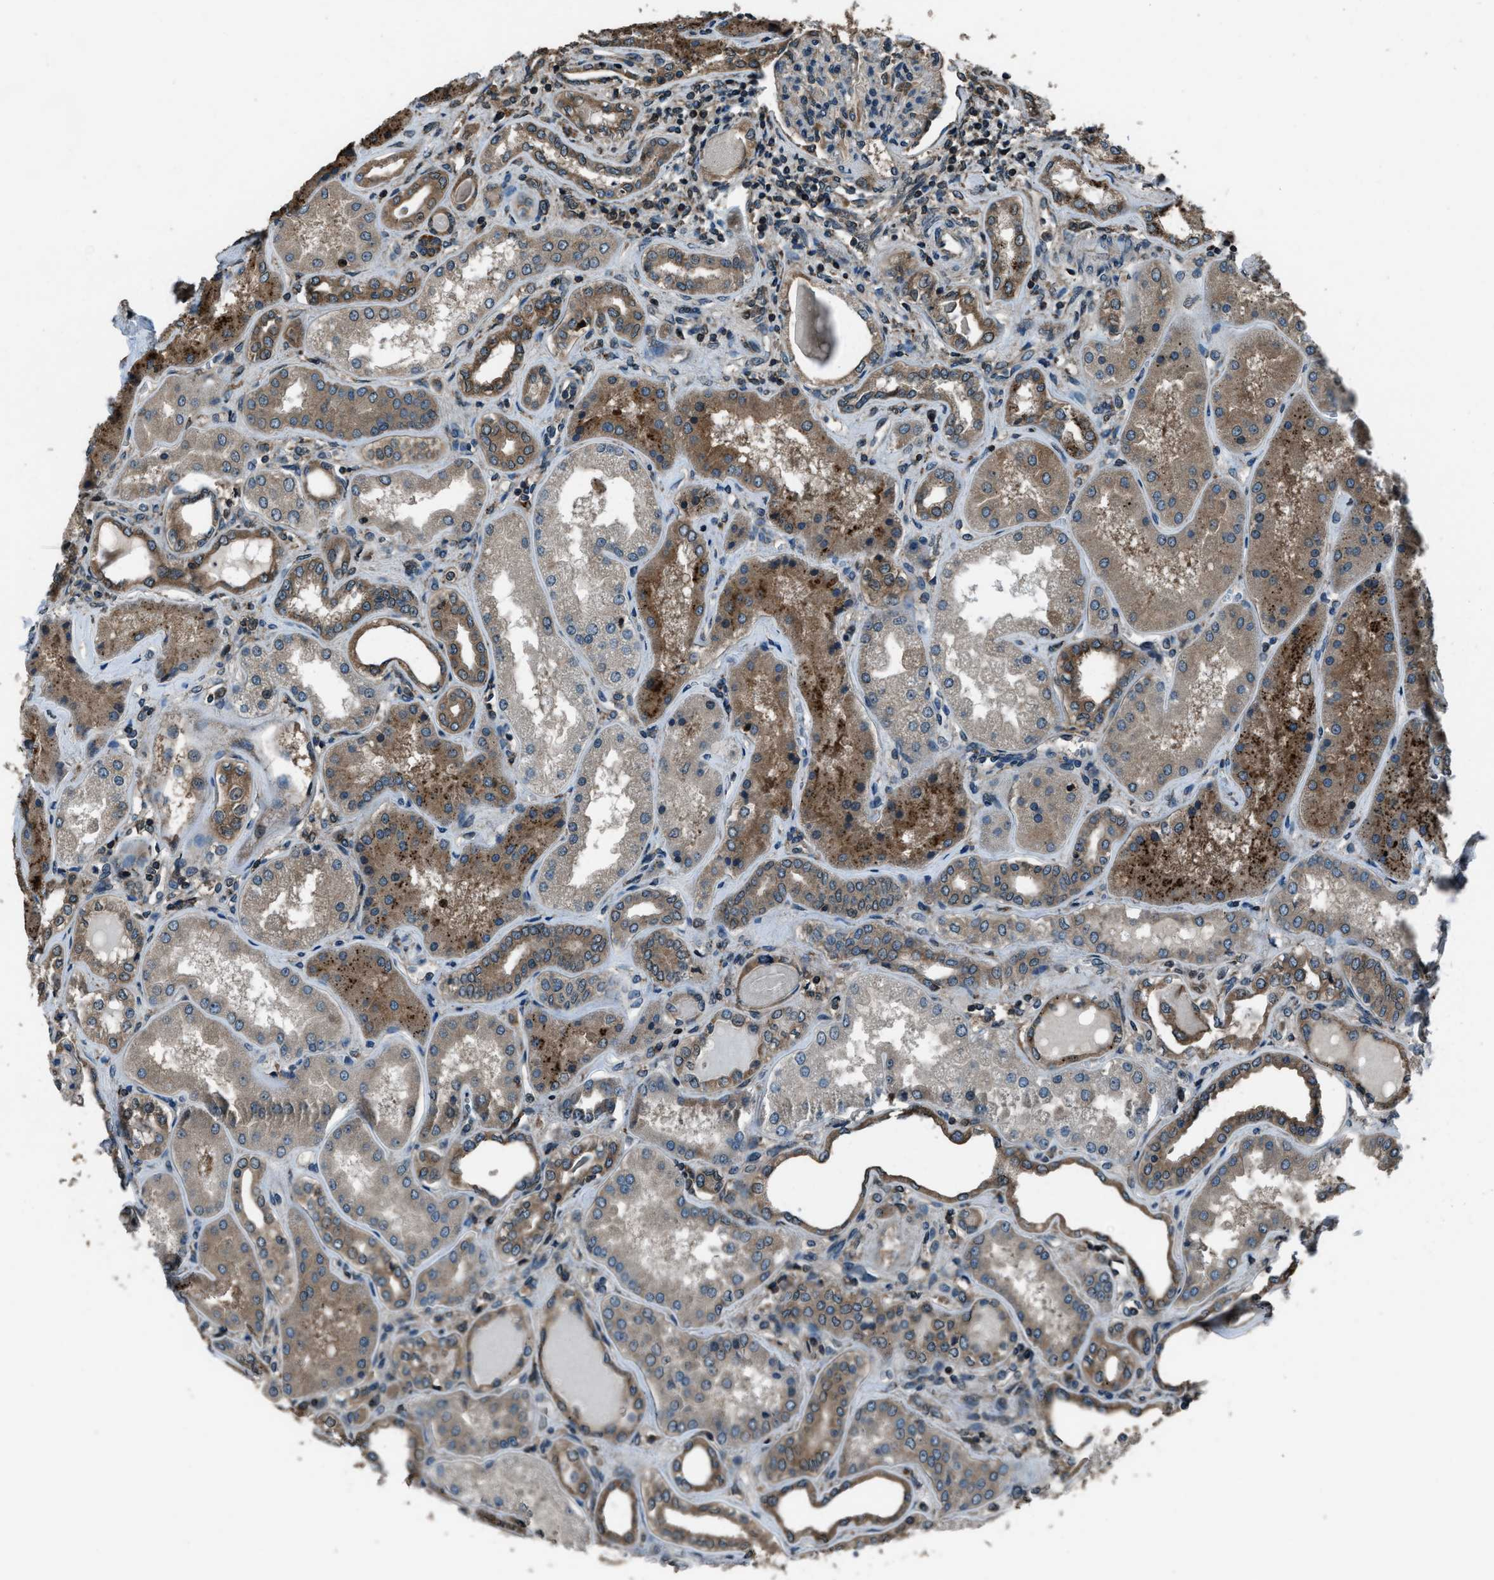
{"staining": {"intensity": "moderate", "quantity": "25%-75%", "location": "cytoplasmic/membranous"}, "tissue": "kidney", "cell_type": "Cells in glomeruli", "image_type": "normal", "snomed": [{"axis": "morphology", "description": "Normal tissue, NOS"}, {"axis": "topography", "description": "Kidney"}], "caption": "Protein expression analysis of benign human kidney reveals moderate cytoplasmic/membranous positivity in about 25%-75% of cells in glomeruli. (DAB (3,3'-diaminobenzidine) IHC, brown staining for protein, blue staining for nuclei).", "gene": "TRIM4", "patient": {"sex": "female", "age": 56}}